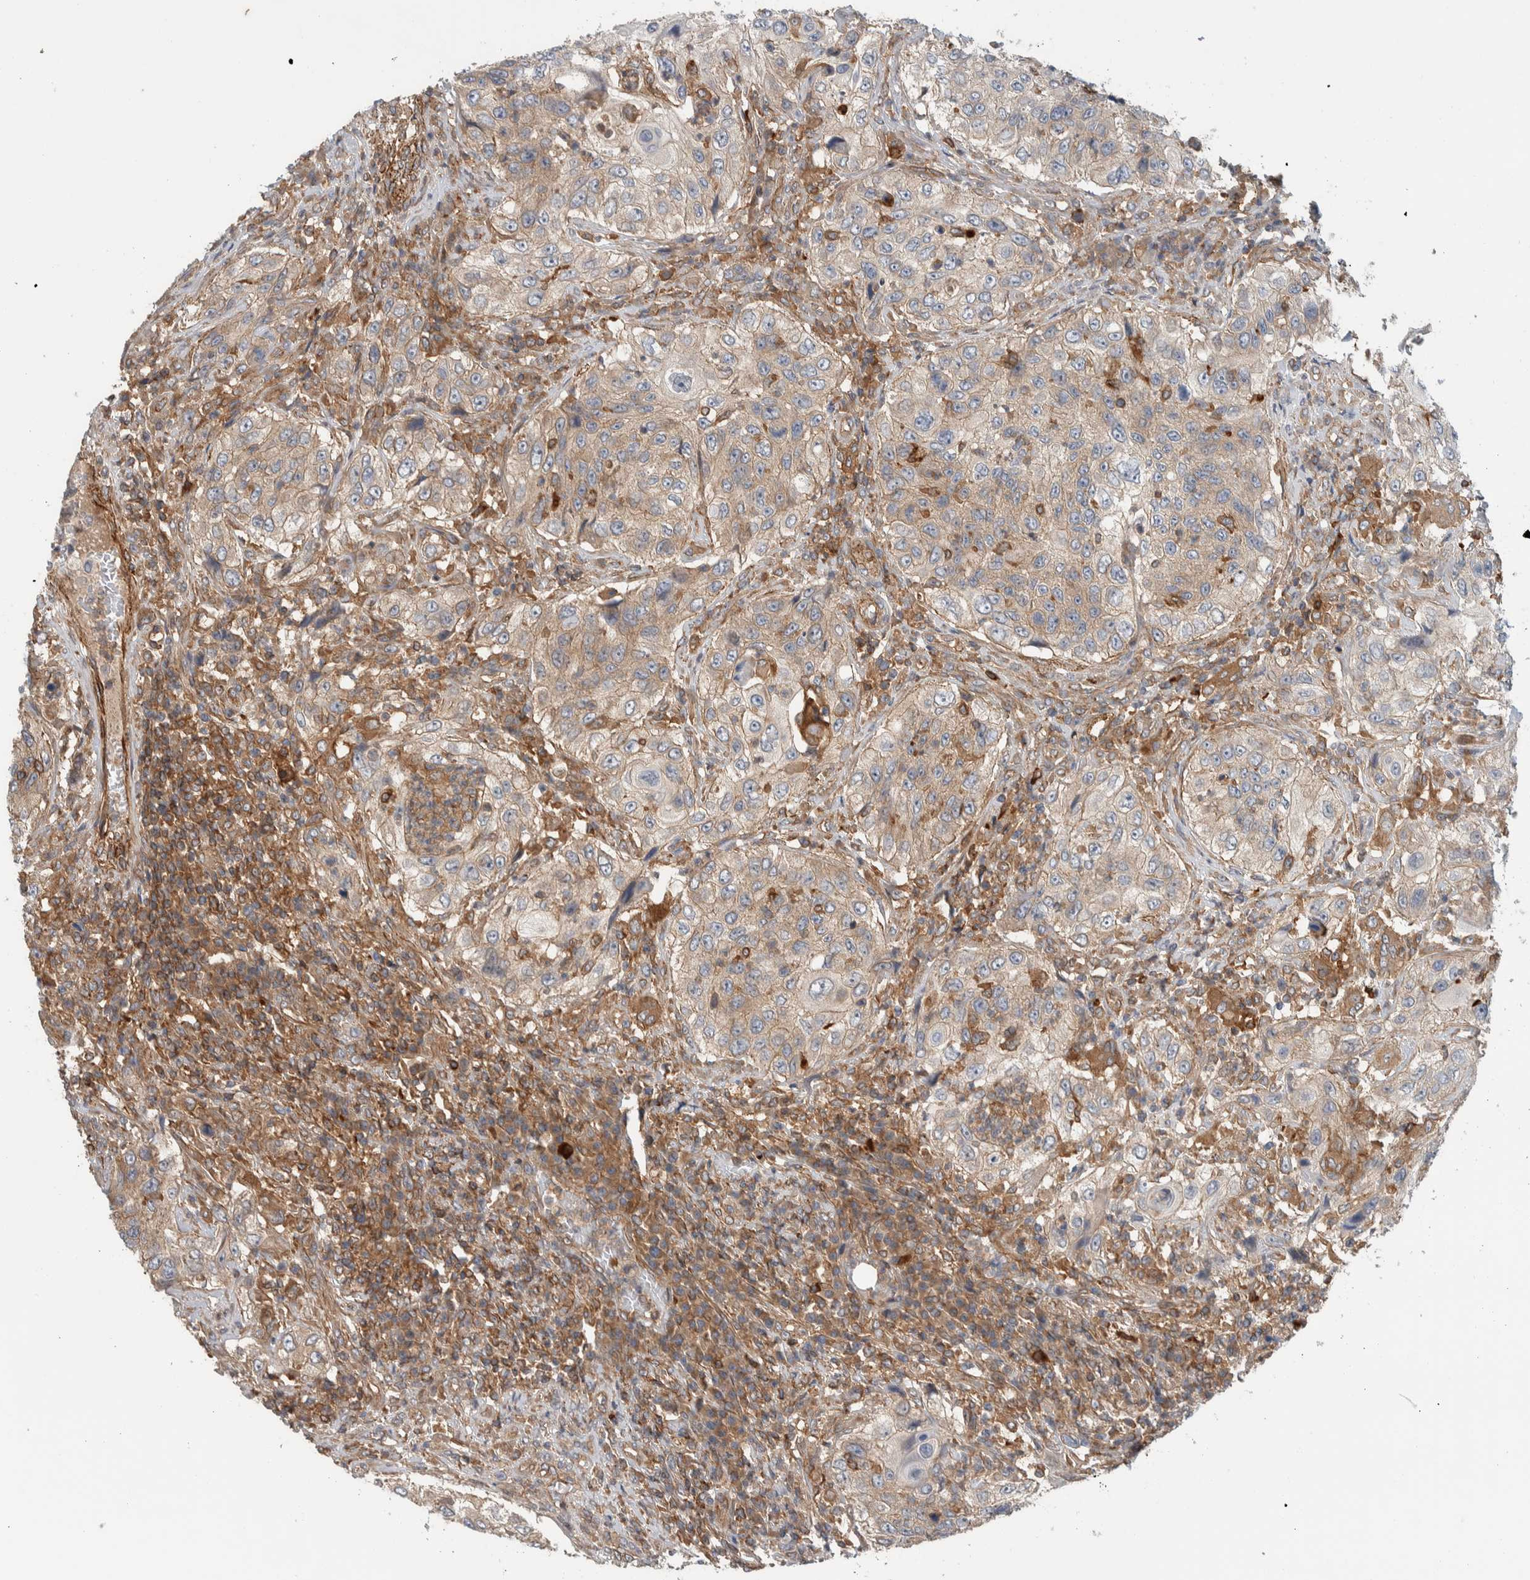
{"staining": {"intensity": "weak", "quantity": "25%-75%", "location": "cytoplasmic/membranous"}, "tissue": "urothelial cancer", "cell_type": "Tumor cells", "image_type": "cancer", "snomed": [{"axis": "morphology", "description": "Urothelial carcinoma, High grade"}, {"axis": "topography", "description": "Urinary bladder"}], "caption": "Brown immunohistochemical staining in human urothelial cancer displays weak cytoplasmic/membranous positivity in approximately 25%-75% of tumor cells.", "gene": "MPRIP", "patient": {"sex": "female", "age": 60}}